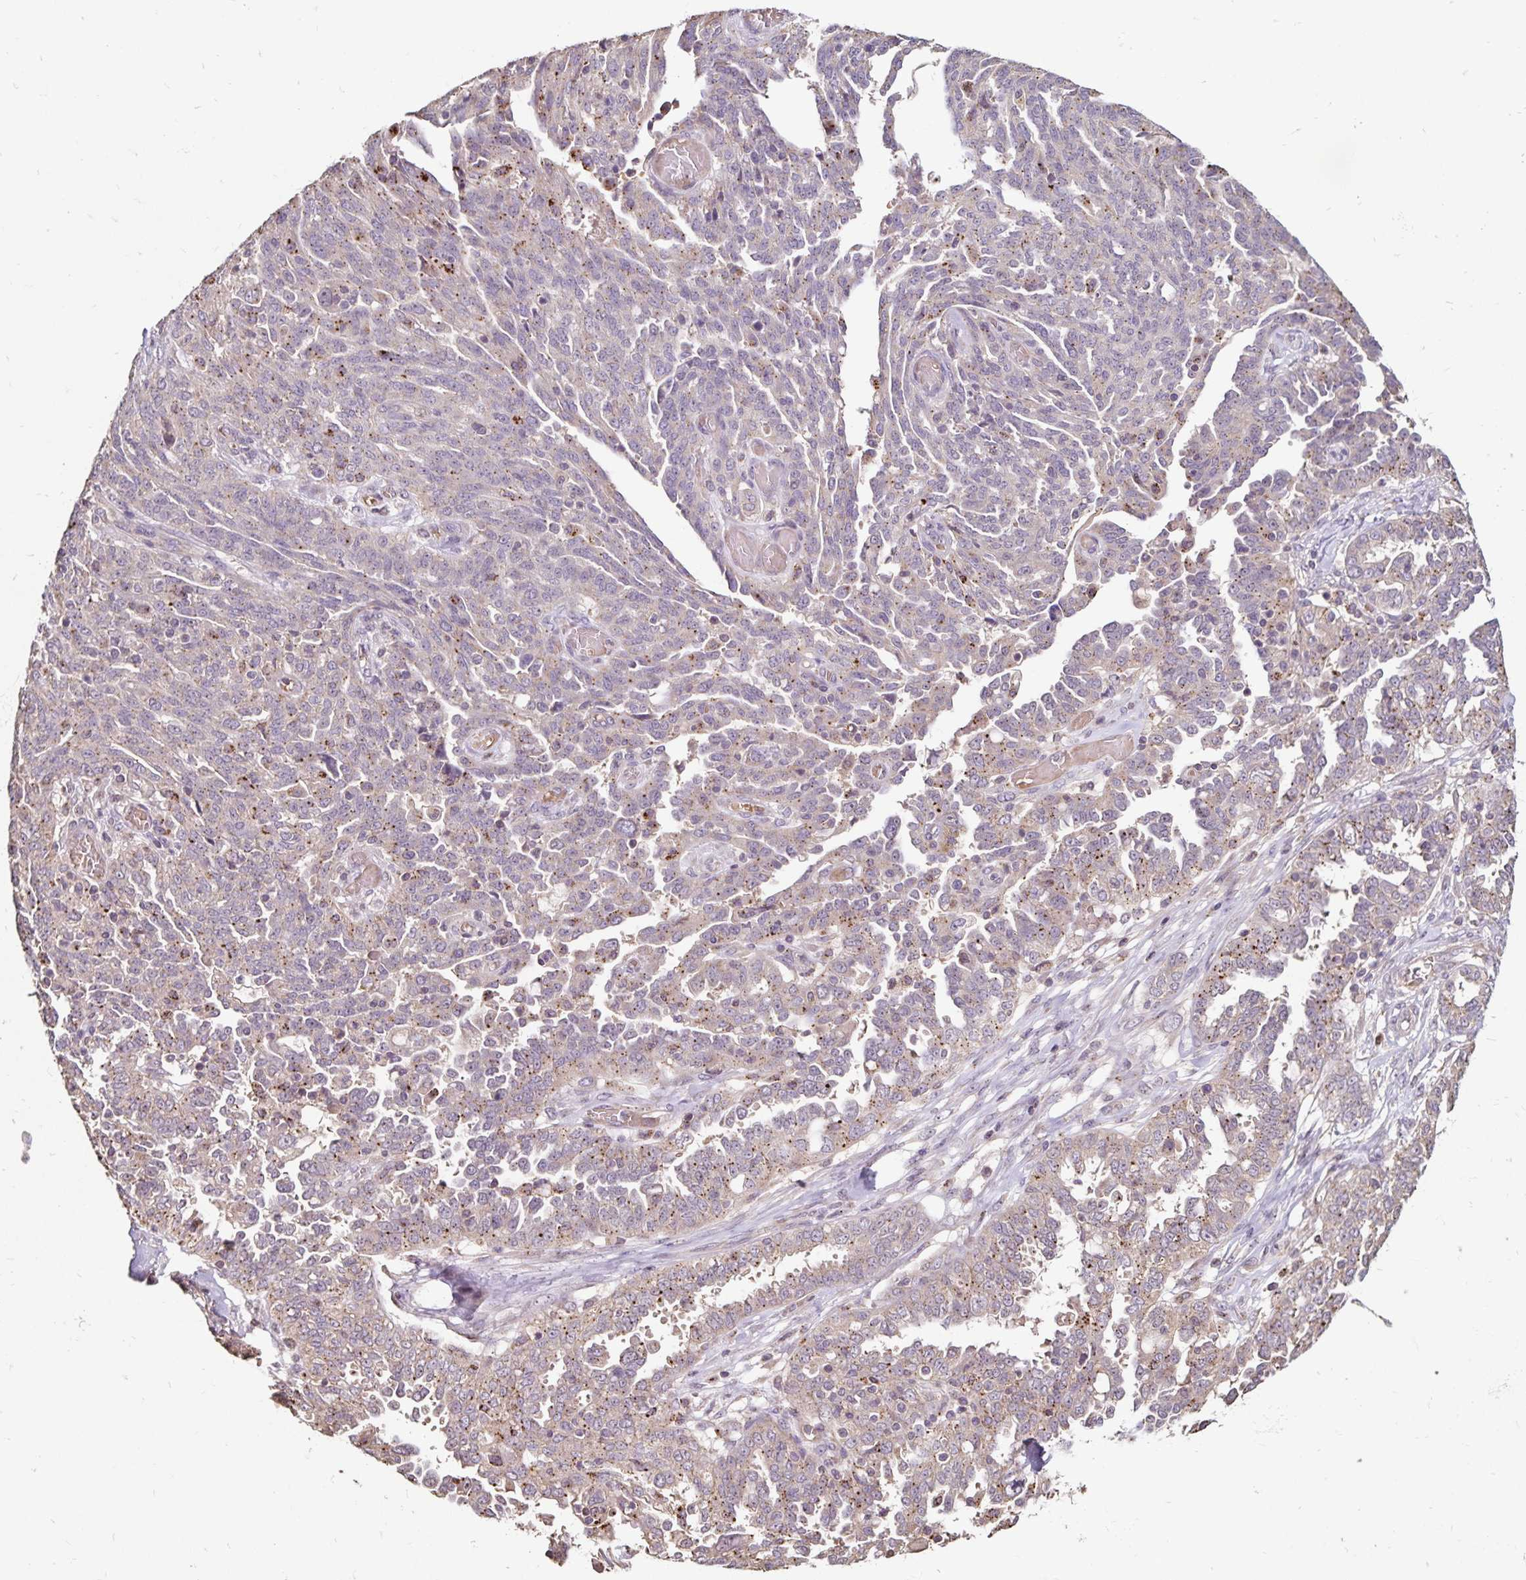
{"staining": {"intensity": "moderate", "quantity": "<25%", "location": "cytoplasmic/membranous"}, "tissue": "ovarian cancer", "cell_type": "Tumor cells", "image_type": "cancer", "snomed": [{"axis": "morphology", "description": "Cystadenocarcinoma, serous, NOS"}, {"axis": "topography", "description": "Ovary"}], "caption": "Human ovarian cancer (serous cystadenocarcinoma) stained with a protein marker exhibits moderate staining in tumor cells.", "gene": "EMC10", "patient": {"sex": "female", "age": 67}}